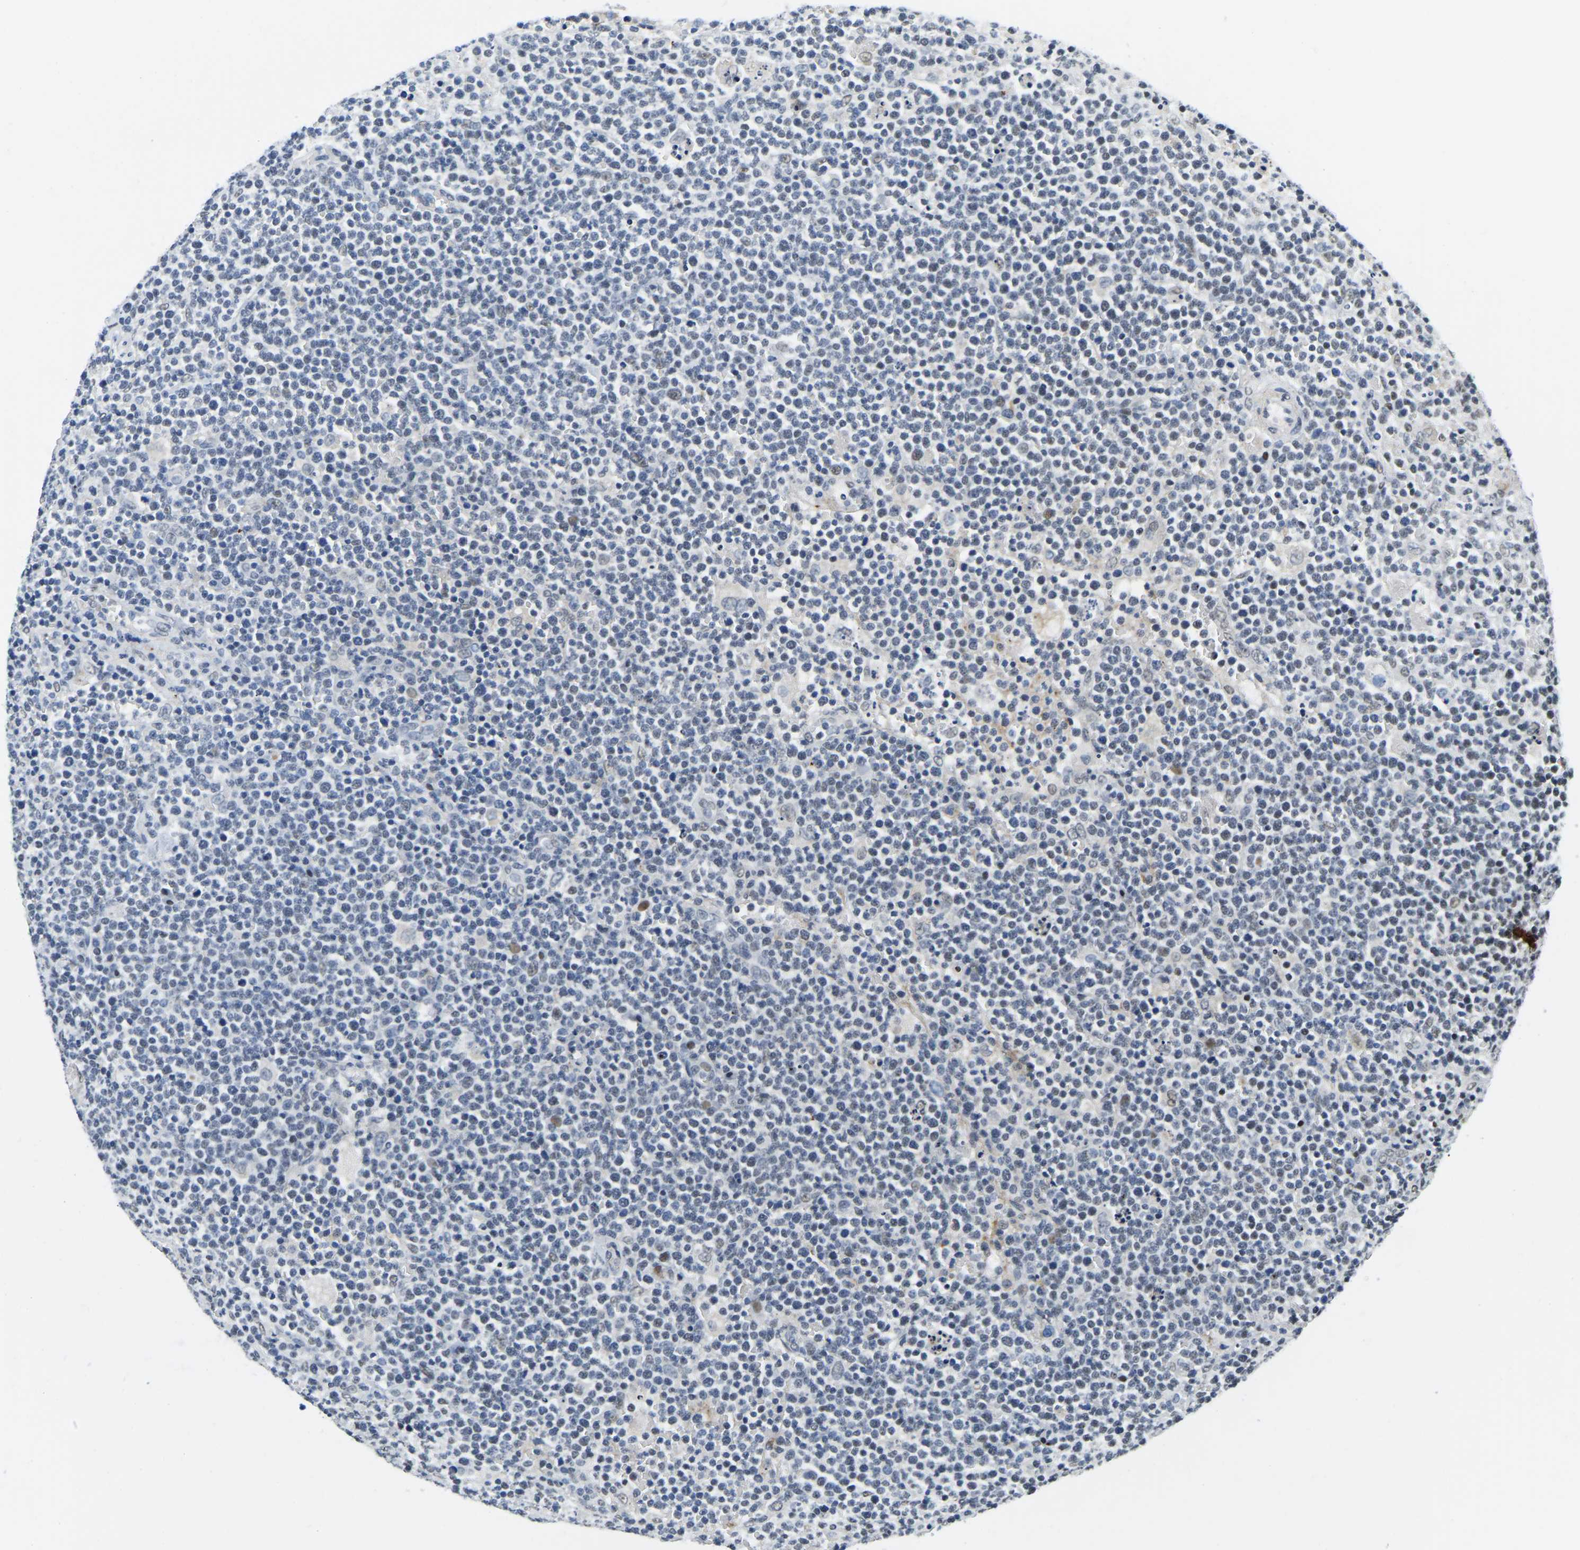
{"staining": {"intensity": "moderate", "quantity": "<25%", "location": "nuclear"}, "tissue": "lymphoma", "cell_type": "Tumor cells", "image_type": "cancer", "snomed": [{"axis": "morphology", "description": "Malignant lymphoma, non-Hodgkin's type, High grade"}, {"axis": "topography", "description": "Lymph node"}], "caption": "Protein expression analysis of lymphoma displays moderate nuclear staining in about <25% of tumor cells.", "gene": "UBA1", "patient": {"sex": "male", "age": 61}}